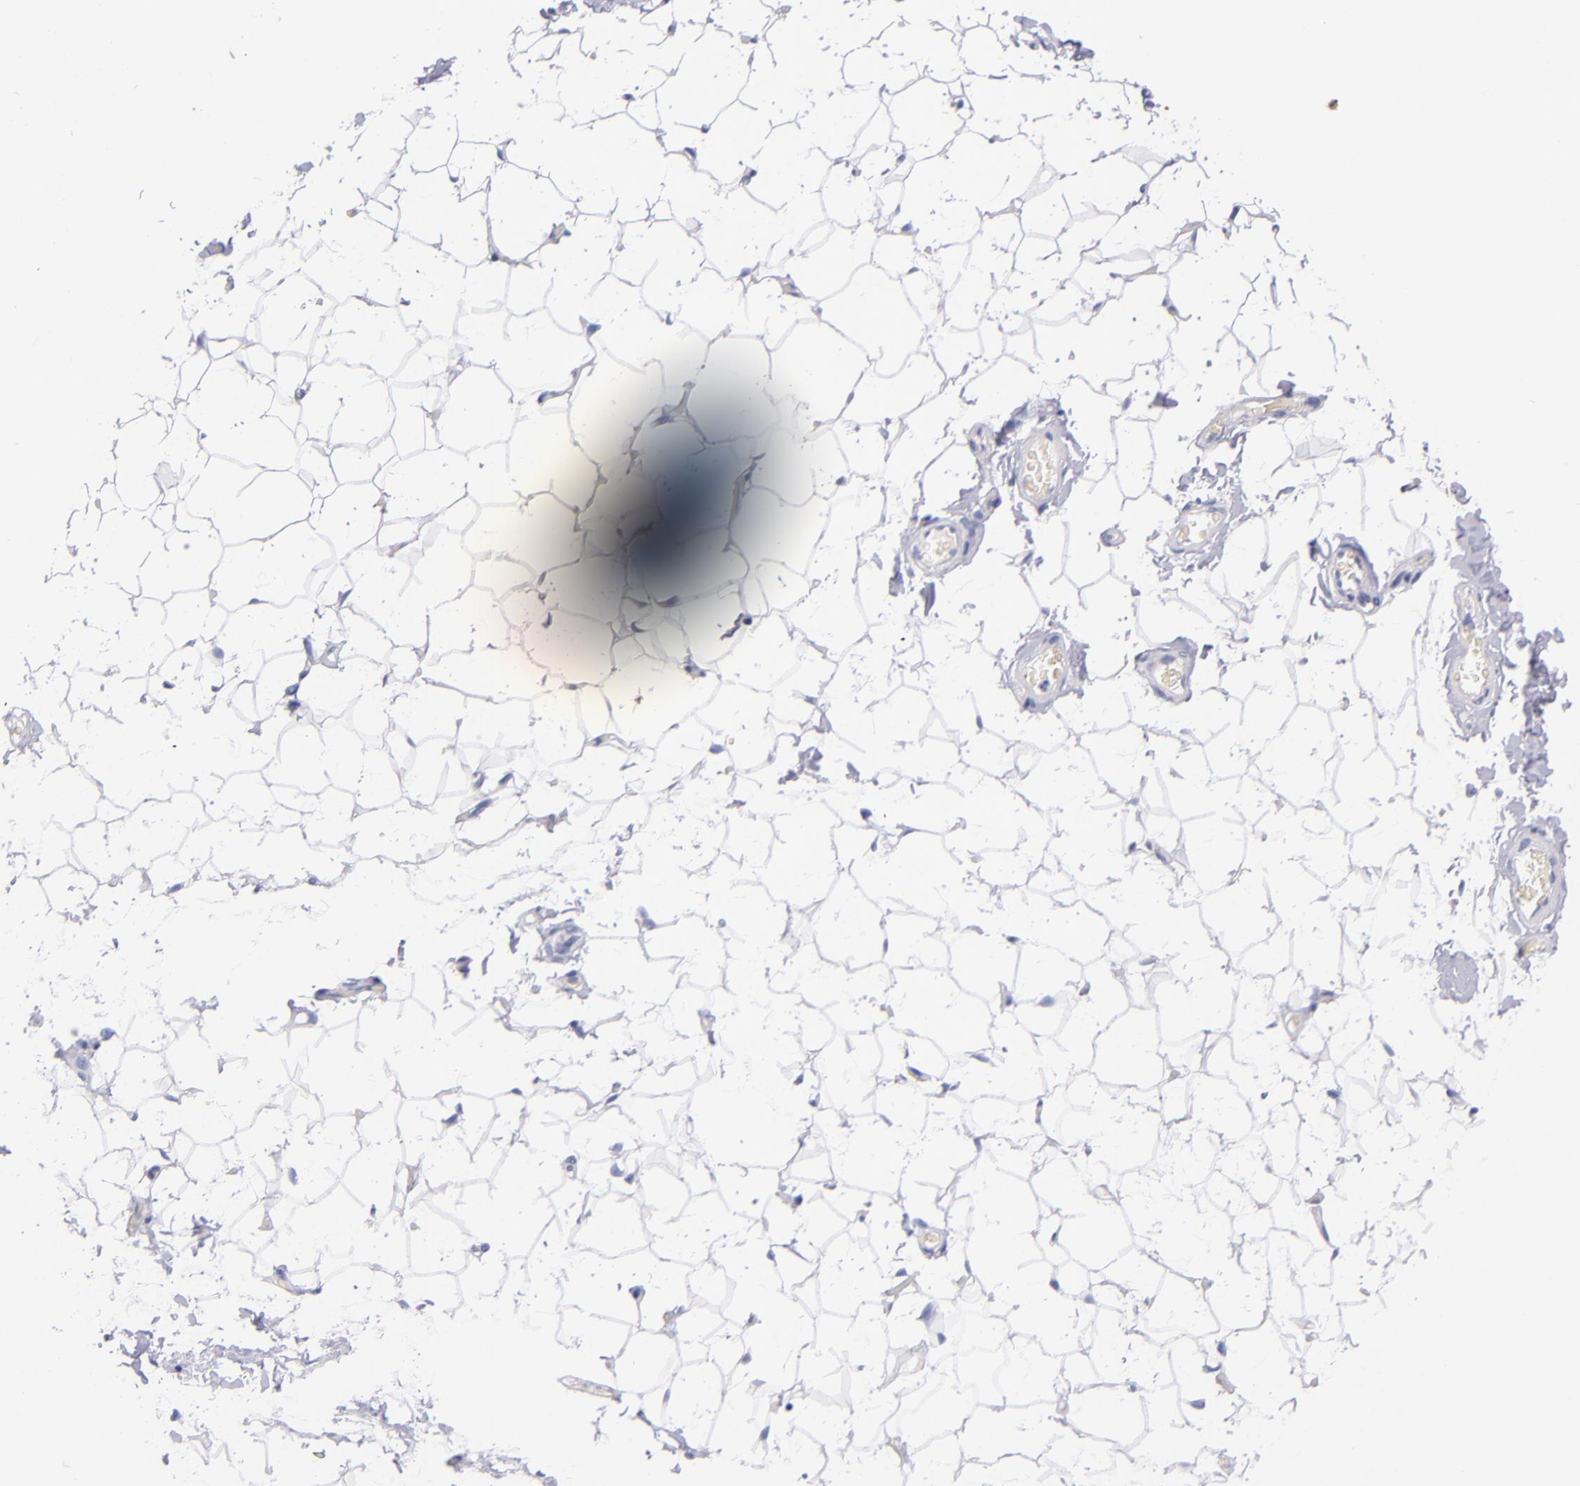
{"staining": {"intensity": "negative", "quantity": "none", "location": "none"}, "tissue": "adipose tissue", "cell_type": "Adipocytes", "image_type": "normal", "snomed": [{"axis": "morphology", "description": "Normal tissue, NOS"}, {"axis": "topography", "description": "Soft tissue"}], "caption": "Adipocytes are negative for brown protein staining in benign adipose tissue.", "gene": "NOS3", "patient": {"sex": "male", "age": 26}}